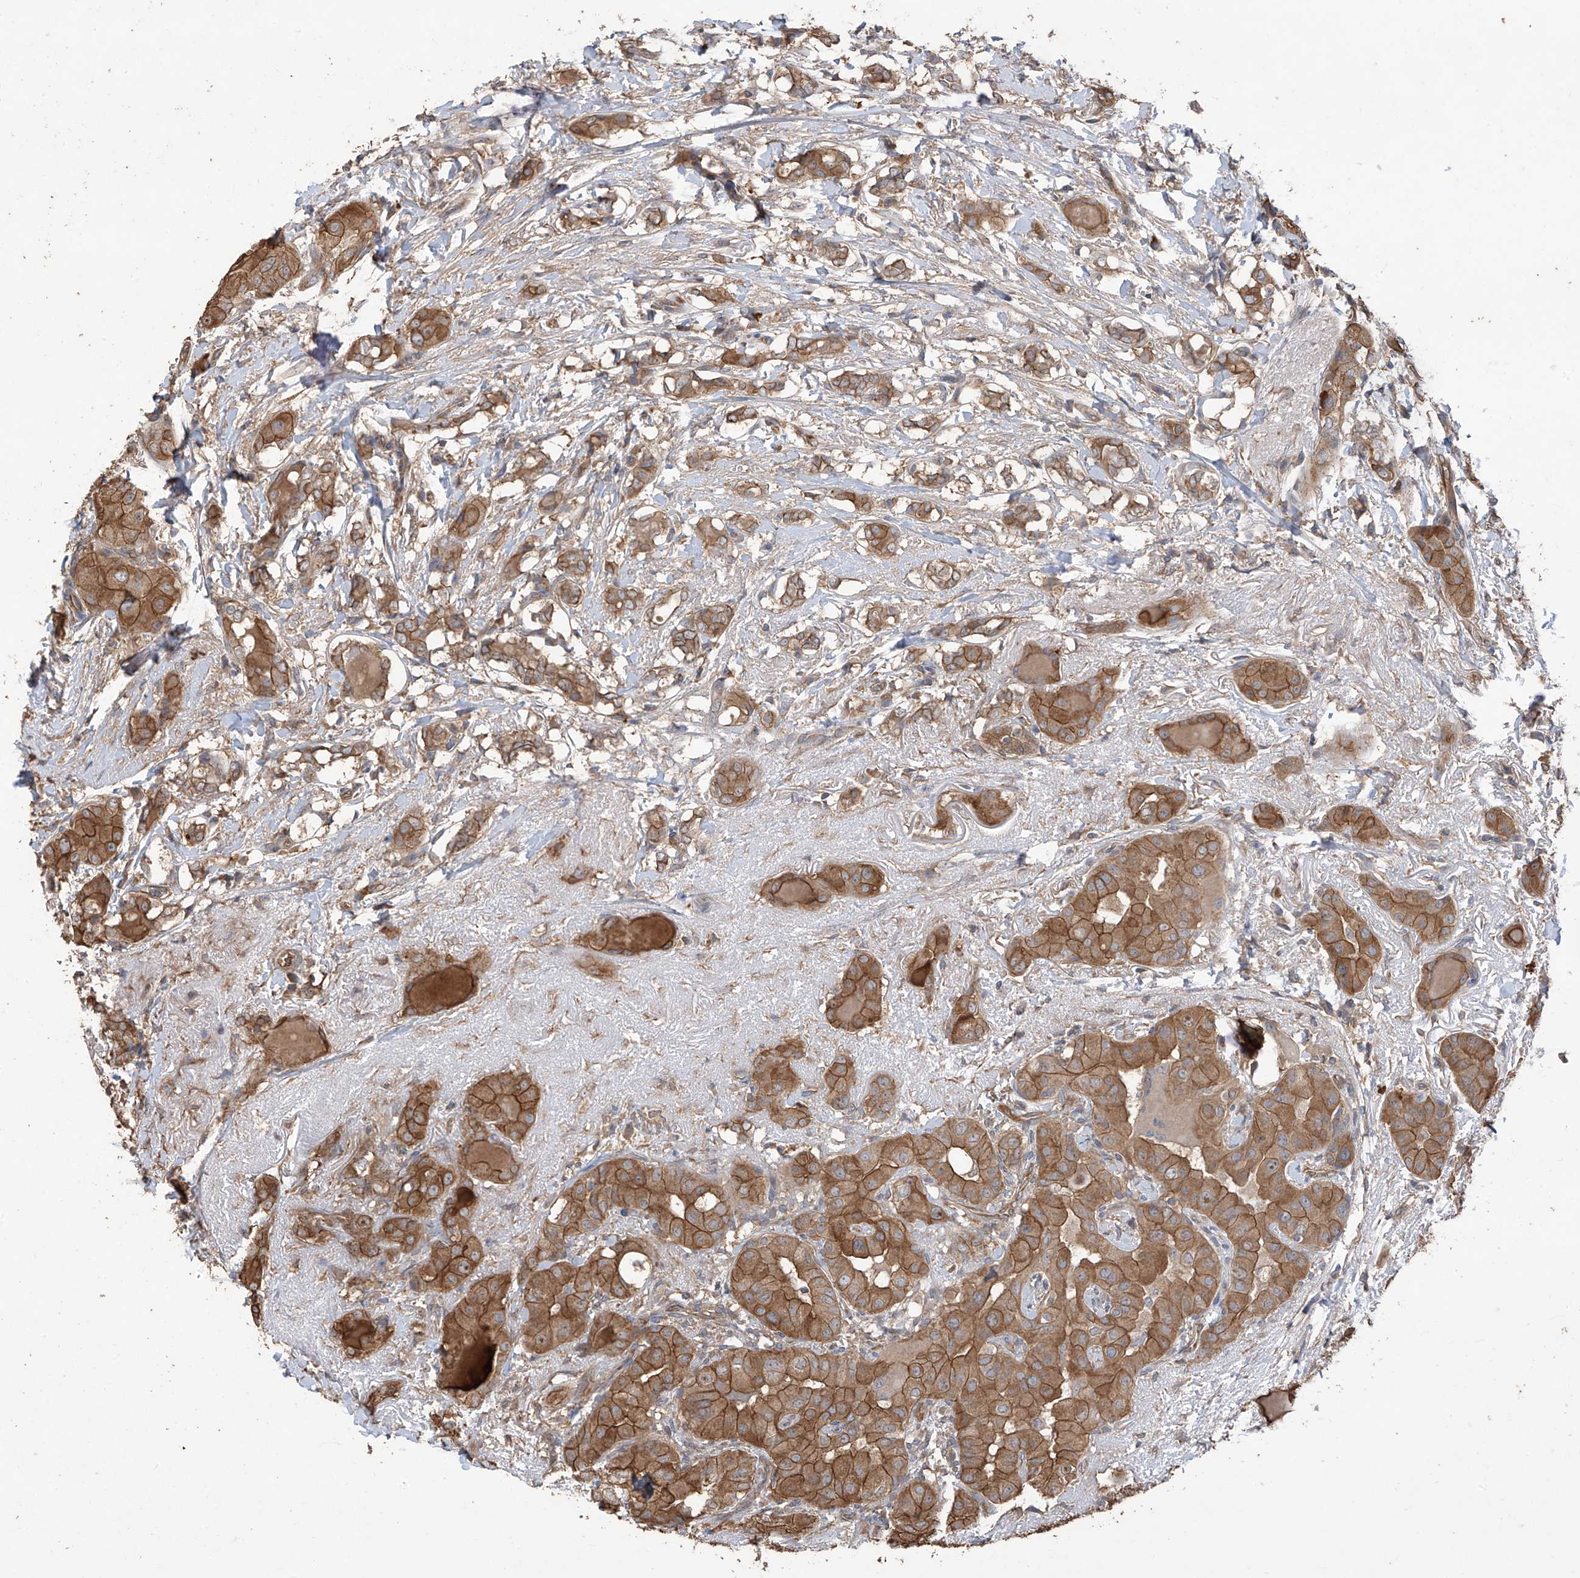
{"staining": {"intensity": "moderate", "quantity": ">75%", "location": "cytoplasmic/membranous"}, "tissue": "thyroid cancer", "cell_type": "Tumor cells", "image_type": "cancer", "snomed": [{"axis": "morphology", "description": "Papillary adenocarcinoma, NOS"}, {"axis": "topography", "description": "Thyroid gland"}], "caption": "IHC of human thyroid cancer (papillary adenocarcinoma) demonstrates medium levels of moderate cytoplasmic/membranous expression in about >75% of tumor cells.", "gene": "AGBL5", "patient": {"sex": "male", "age": 33}}